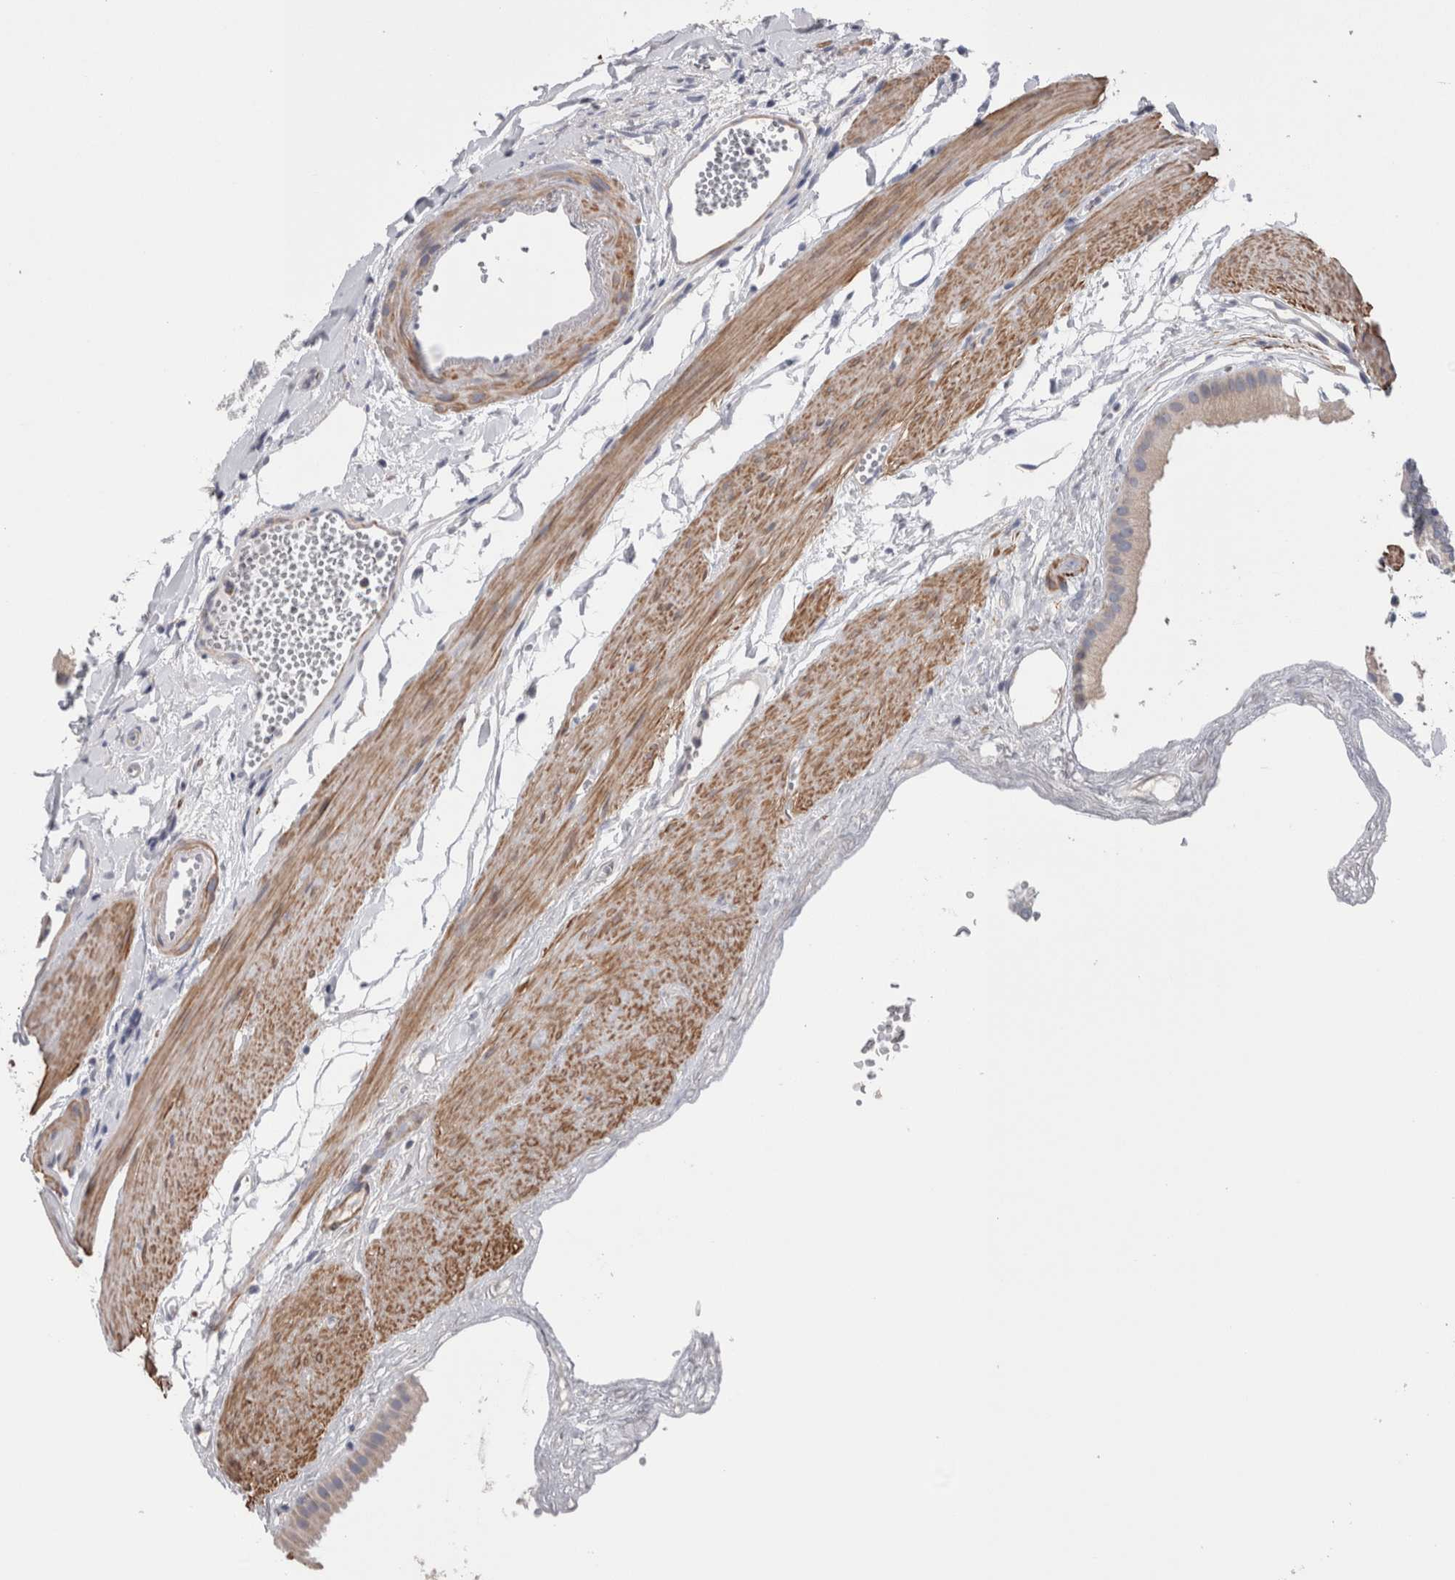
{"staining": {"intensity": "weak", "quantity": "<25%", "location": "cytoplasmic/membranous"}, "tissue": "gallbladder", "cell_type": "Glandular cells", "image_type": "normal", "snomed": [{"axis": "morphology", "description": "Normal tissue, NOS"}, {"axis": "topography", "description": "Gallbladder"}], "caption": "Human gallbladder stained for a protein using immunohistochemistry shows no positivity in glandular cells.", "gene": "GDAP1", "patient": {"sex": "female", "age": 64}}